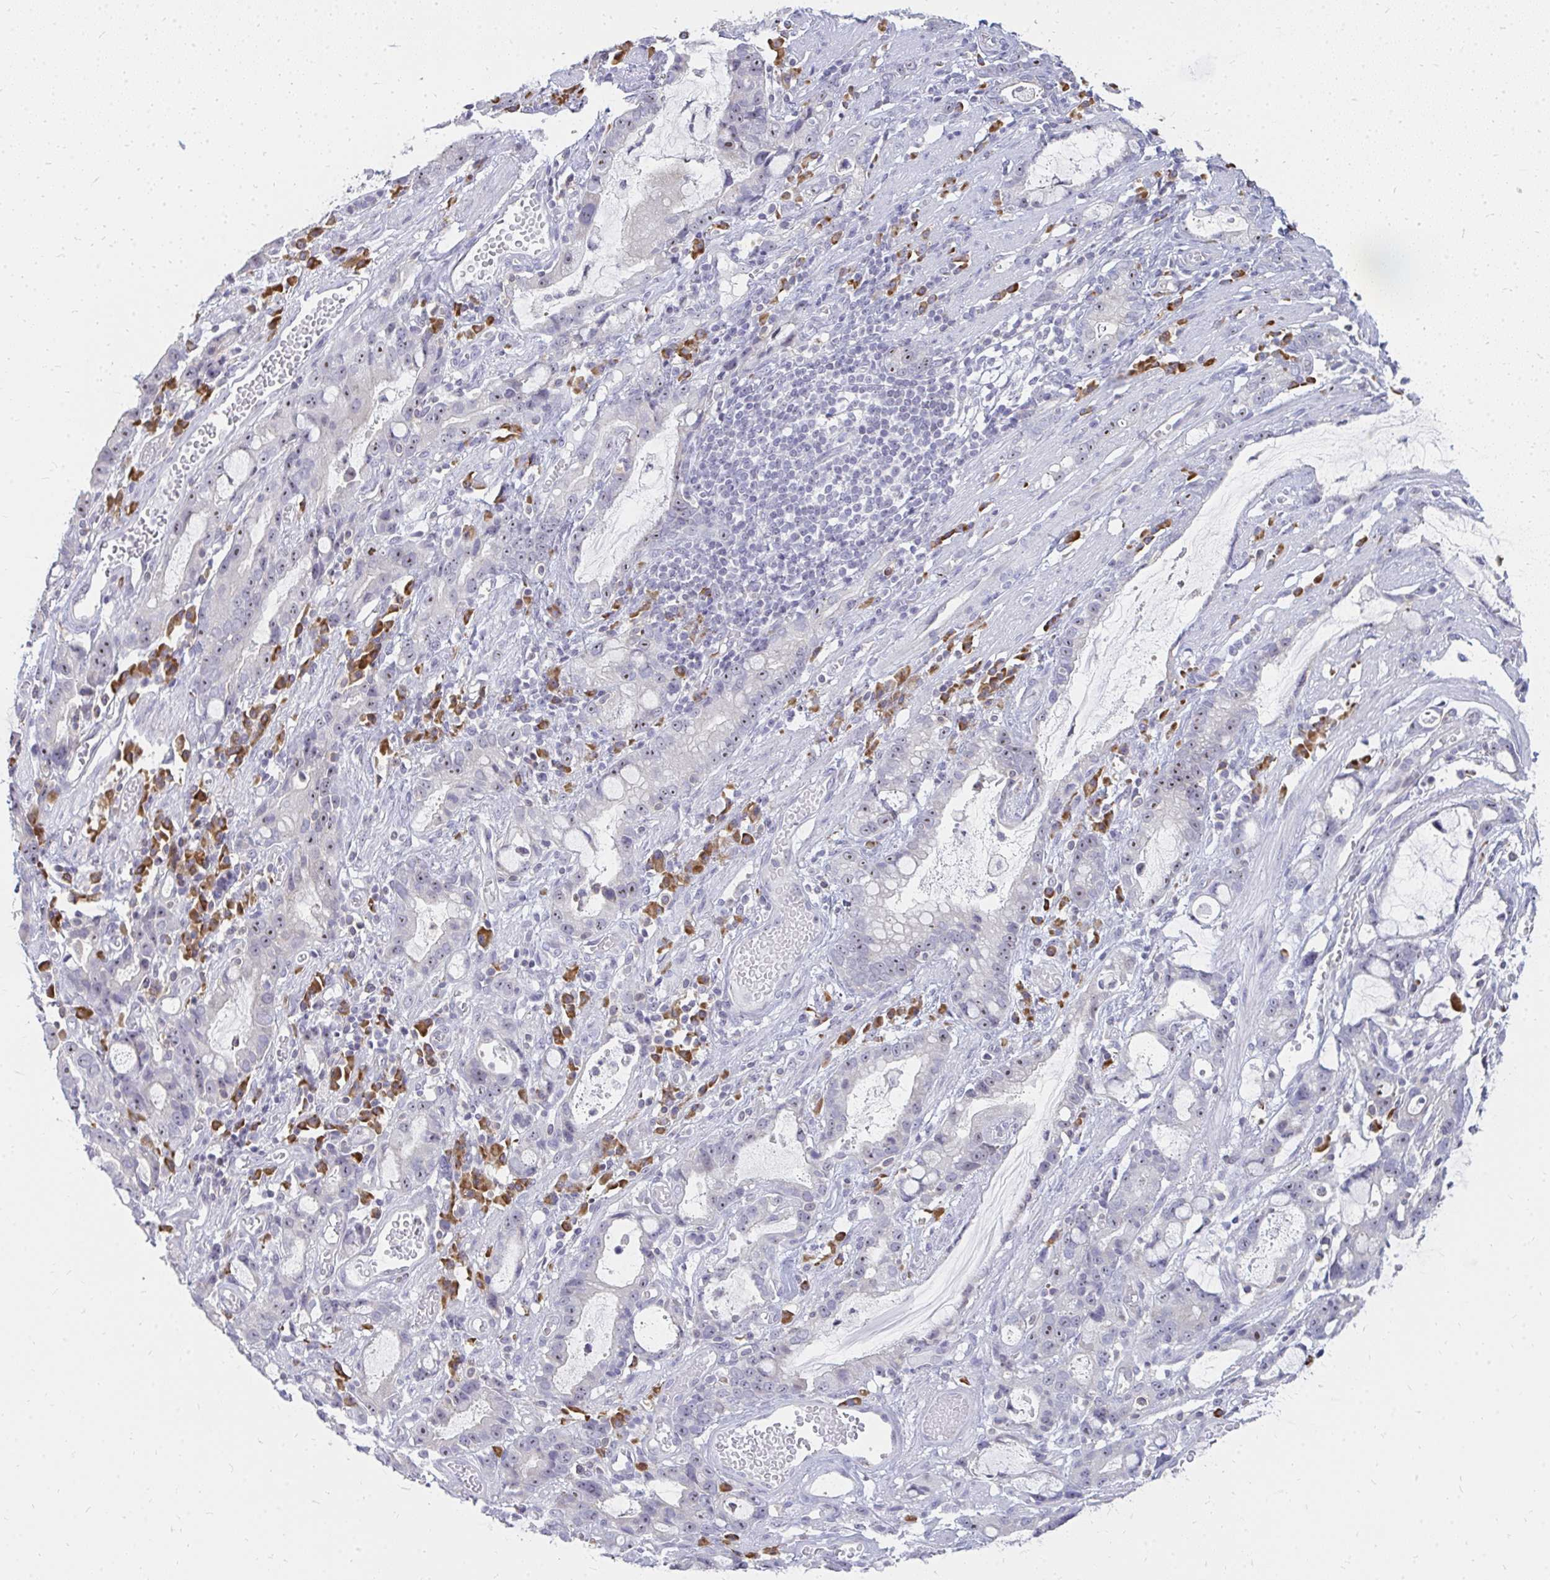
{"staining": {"intensity": "weak", "quantity": "25%-75%", "location": "nuclear"}, "tissue": "stomach cancer", "cell_type": "Tumor cells", "image_type": "cancer", "snomed": [{"axis": "morphology", "description": "Adenocarcinoma, NOS"}, {"axis": "topography", "description": "Stomach"}], "caption": "DAB (3,3'-diaminobenzidine) immunohistochemical staining of stomach adenocarcinoma demonstrates weak nuclear protein expression in about 25%-75% of tumor cells.", "gene": "FAM9A", "patient": {"sex": "male", "age": 55}}